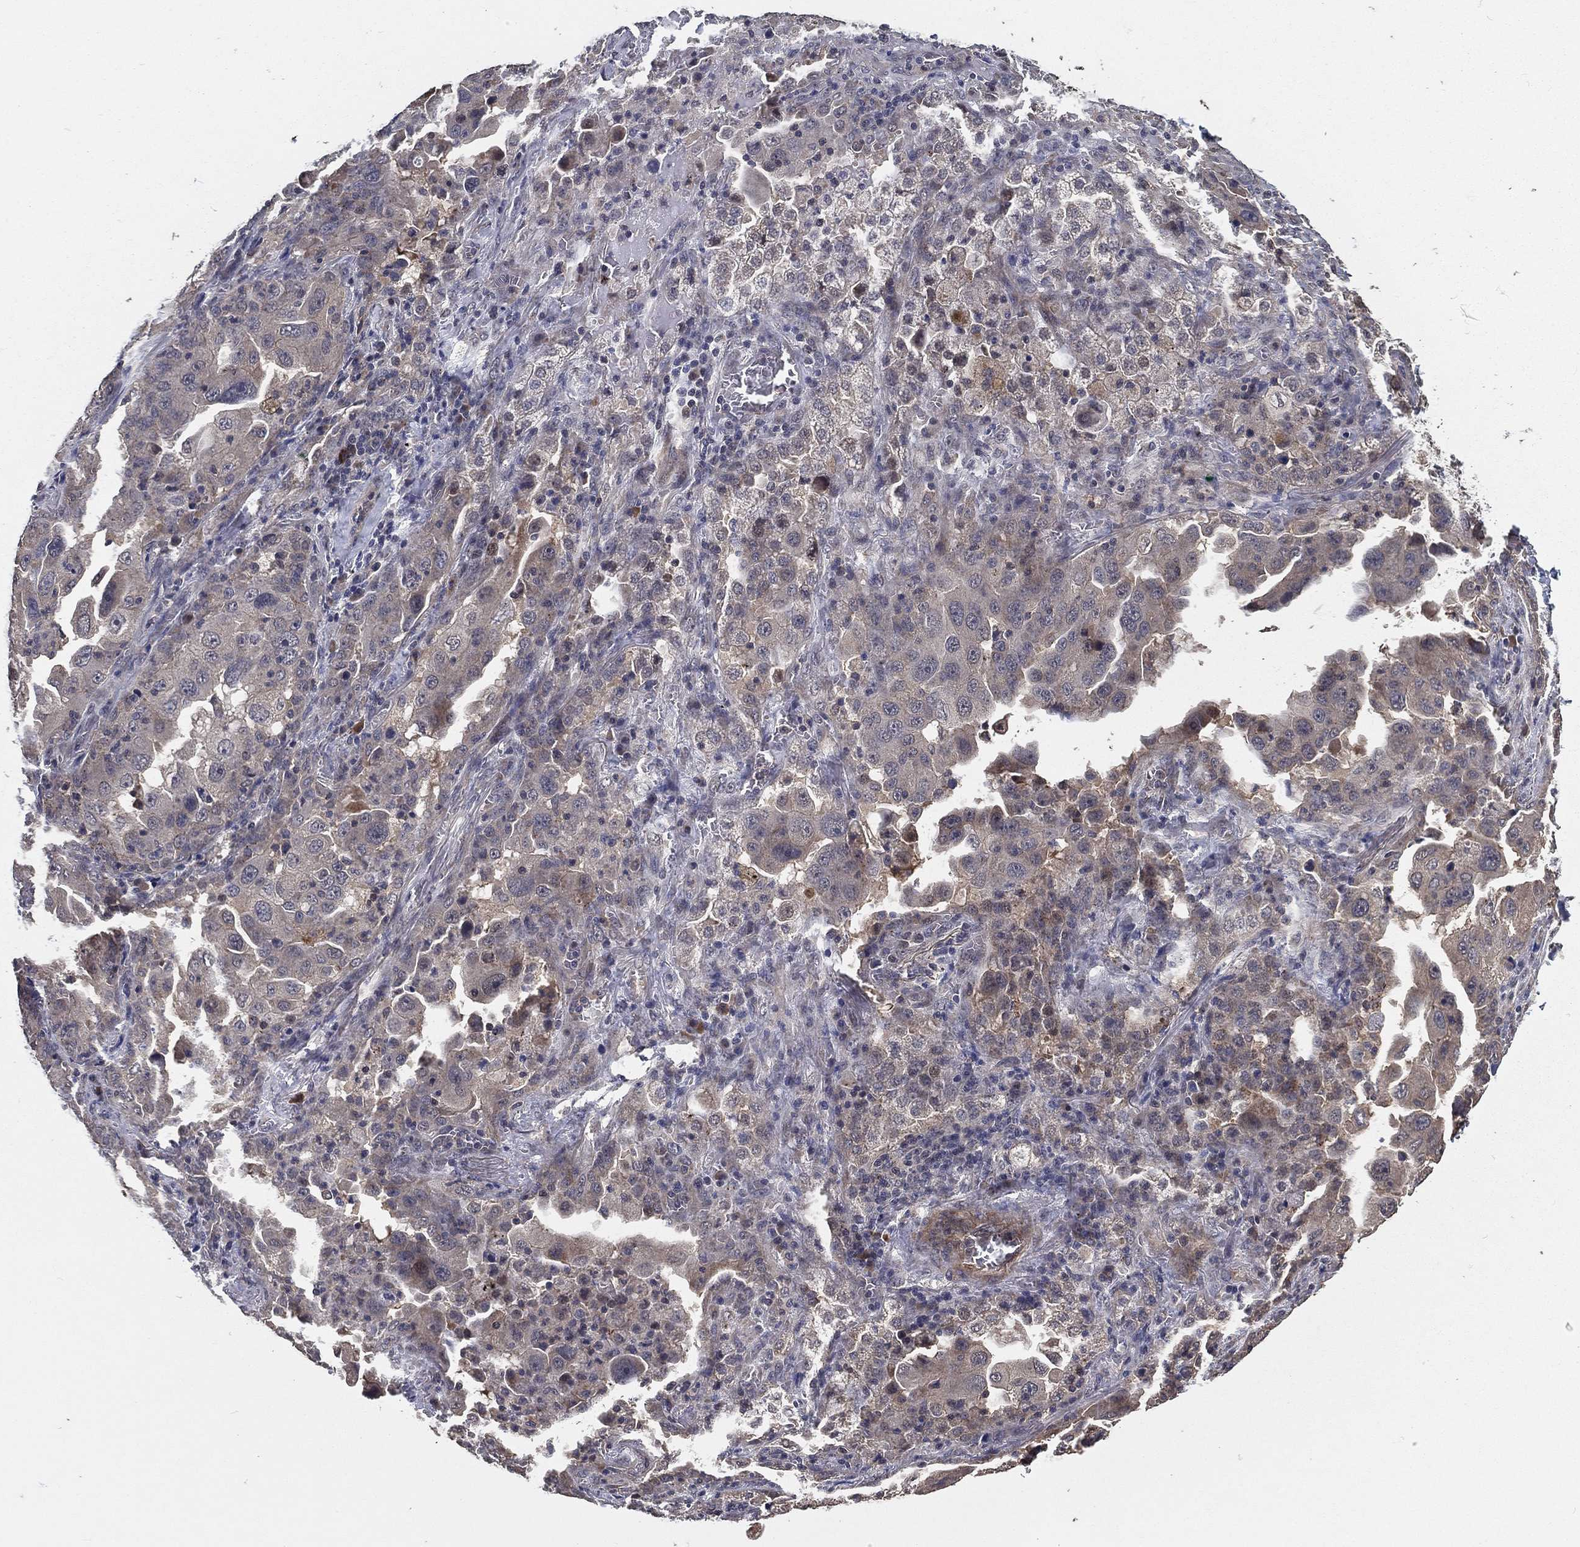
{"staining": {"intensity": "negative", "quantity": "none", "location": "none"}, "tissue": "lung cancer", "cell_type": "Tumor cells", "image_type": "cancer", "snomed": [{"axis": "morphology", "description": "Adenocarcinoma, NOS"}, {"axis": "topography", "description": "Lung"}], "caption": "Immunohistochemistry (IHC) histopathology image of human lung cancer (adenocarcinoma) stained for a protein (brown), which displays no positivity in tumor cells. (Stains: DAB (3,3'-diaminobenzidine) immunohistochemistry with hematoxylin counter stain, Microscopy: brightfield microscopy at high magnification).", "gene": "PCNT", "patient": {"sex": "female", "age": 61}}